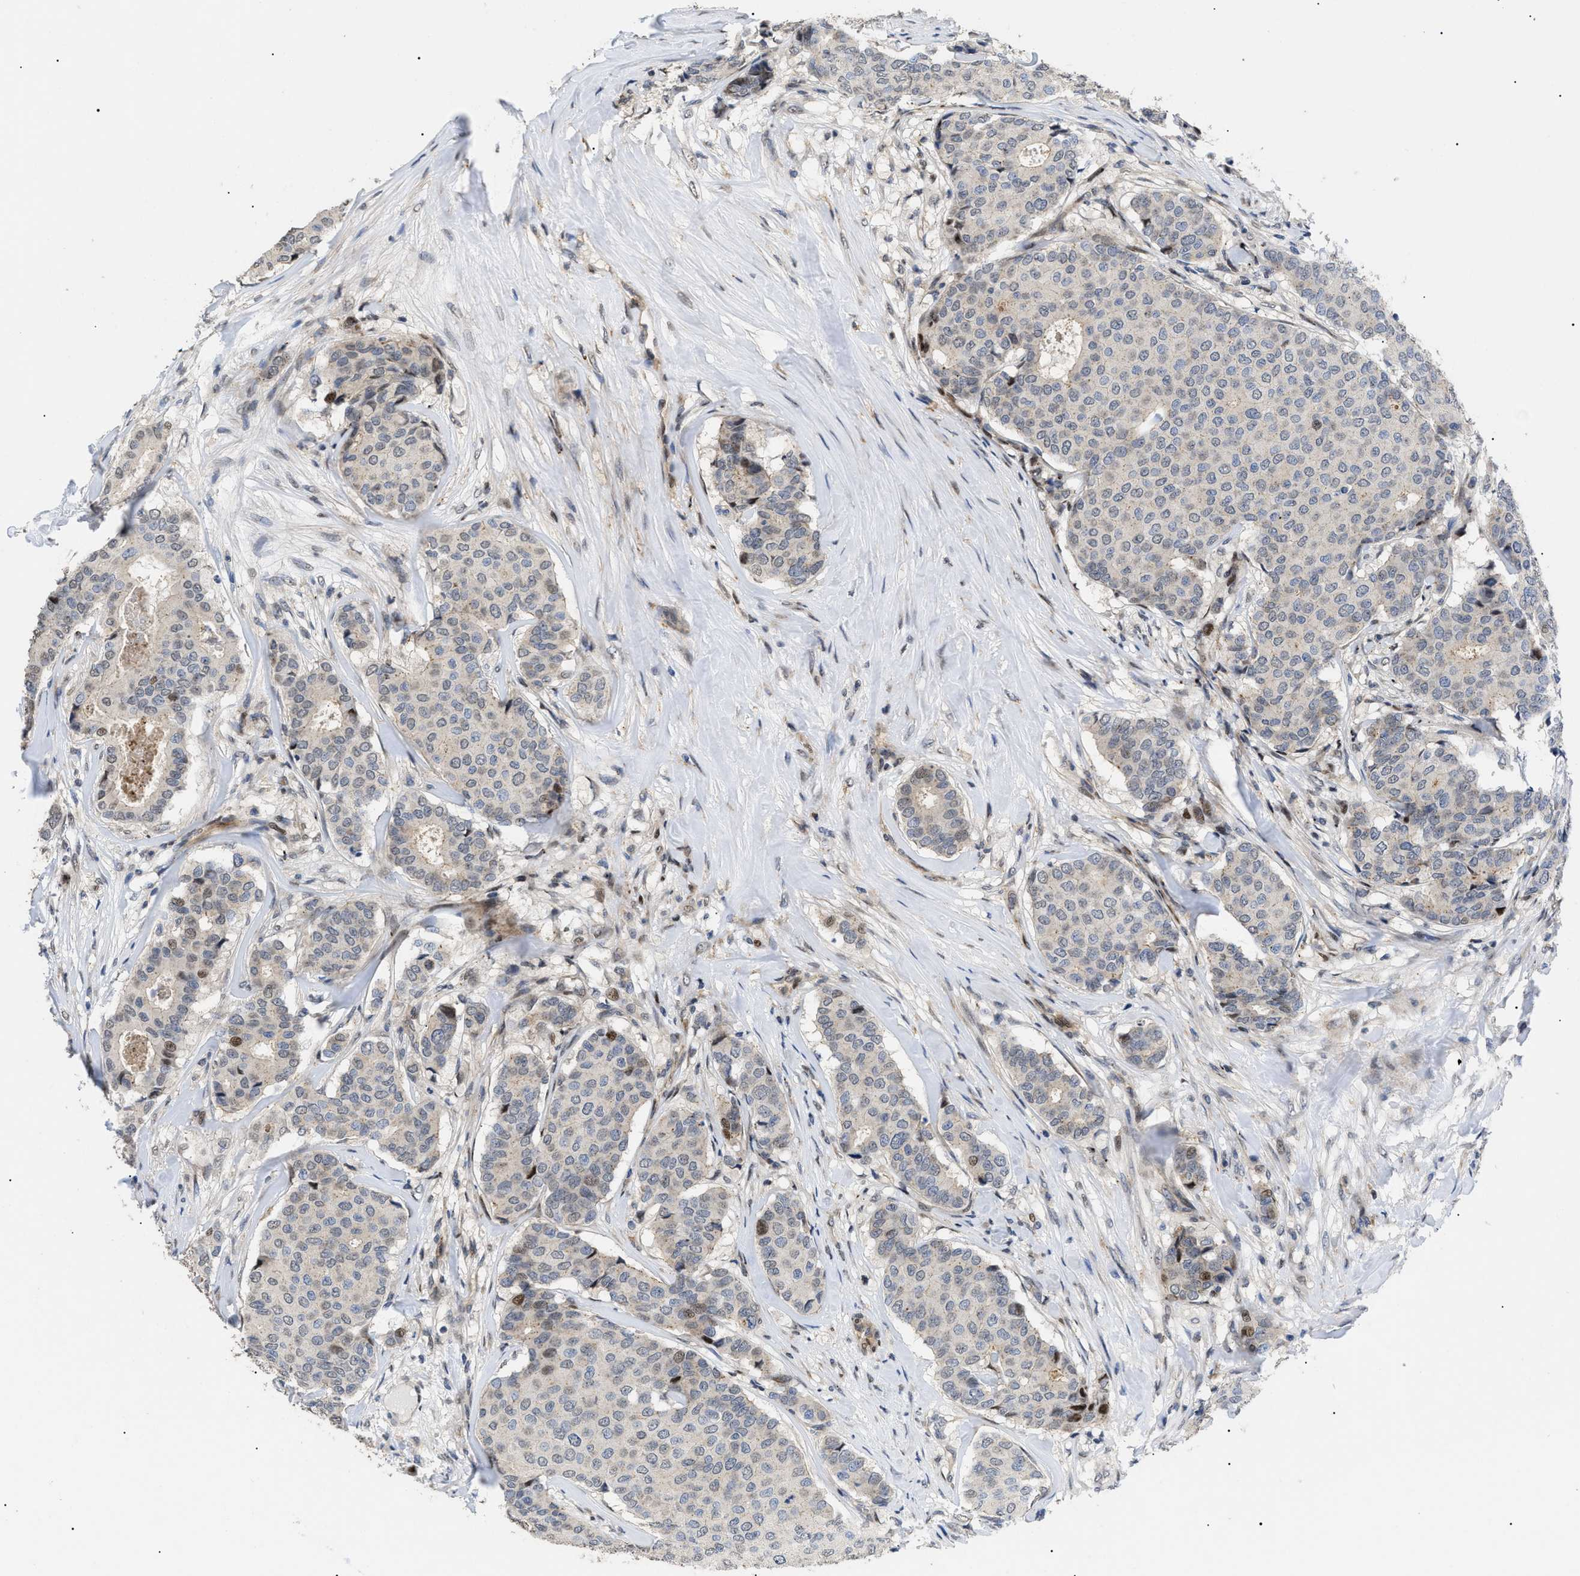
{"staining": {"intensity": "weak", "quantity": "<25%", "location": "cytoplasmic/membranous"}, "tissue": "breast cancer", "cell_type": "Tumor cells", "image_type": "cancer", "snomed": [{"axis": "morphology", "description": "Duct carcinoma"}, {"axis": "topography", "description": "Breast"}], "caption": "Immunohistochemical staining of breast cancer shows no significant expression in tumor cells. (DAB (3,3'-diaminobenzidine) immunohistochemistry with hematoxylin counter stain).", "gene": "SFXN5", "patient": {"sex": "female", "age": 75}}